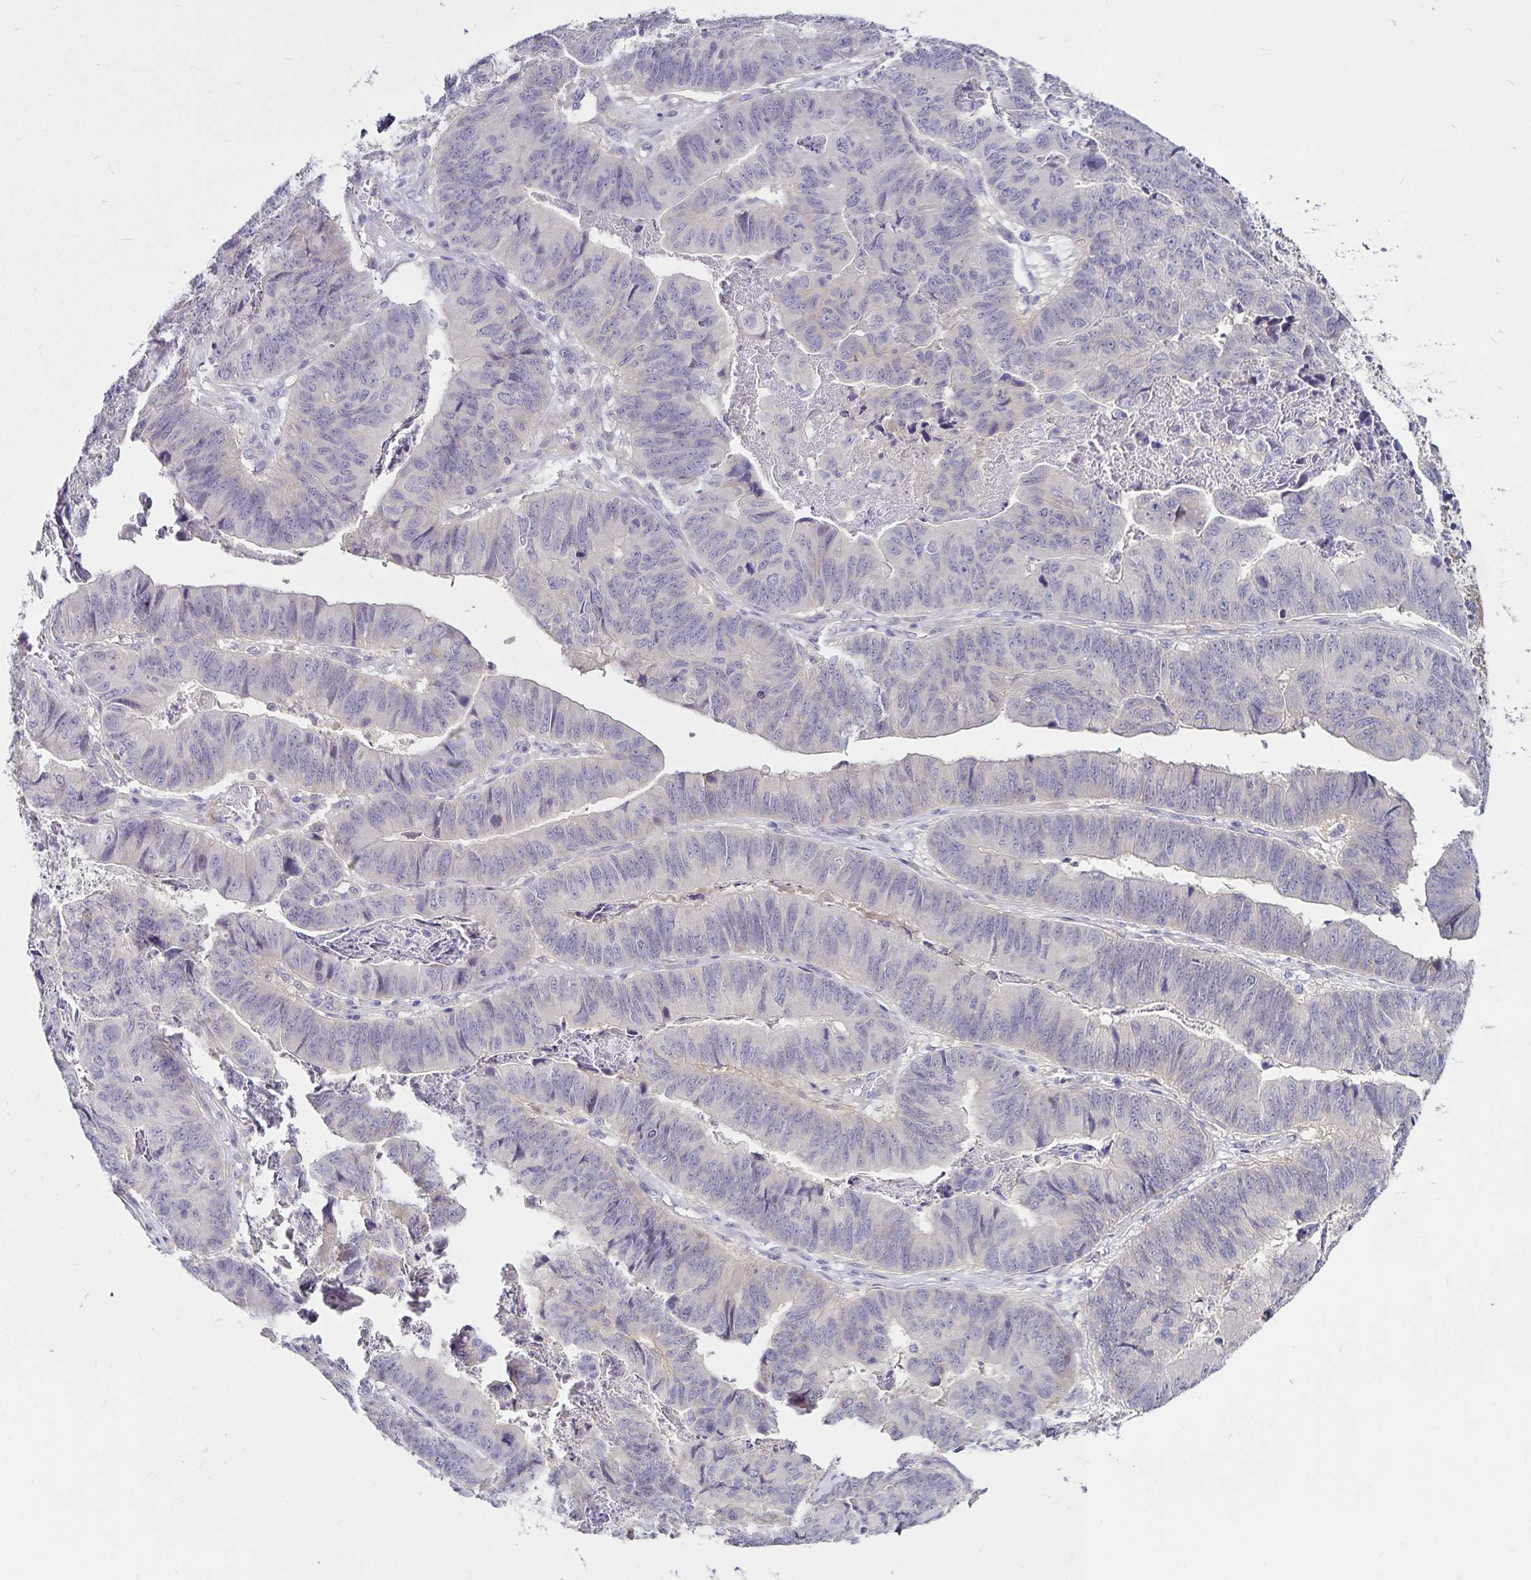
{"staining": {"intensity": "negative", "quantity": "none", "location": "none"}, "tissue": "stomach cancer", "cell_type": "Tumor cells", "image_type": "cancer", "snomed": [{"axis": "morphology", "description": "Adenocarcinoma, NOS"}, {"axis": "topography", "description": "Stomach, lower"}], "caption": "An image of human adenocarcinoma (stomach) is negative for staining in tumor cells.", "gene": "GNG12", "patient": {"sex": "male", "age": 77}}